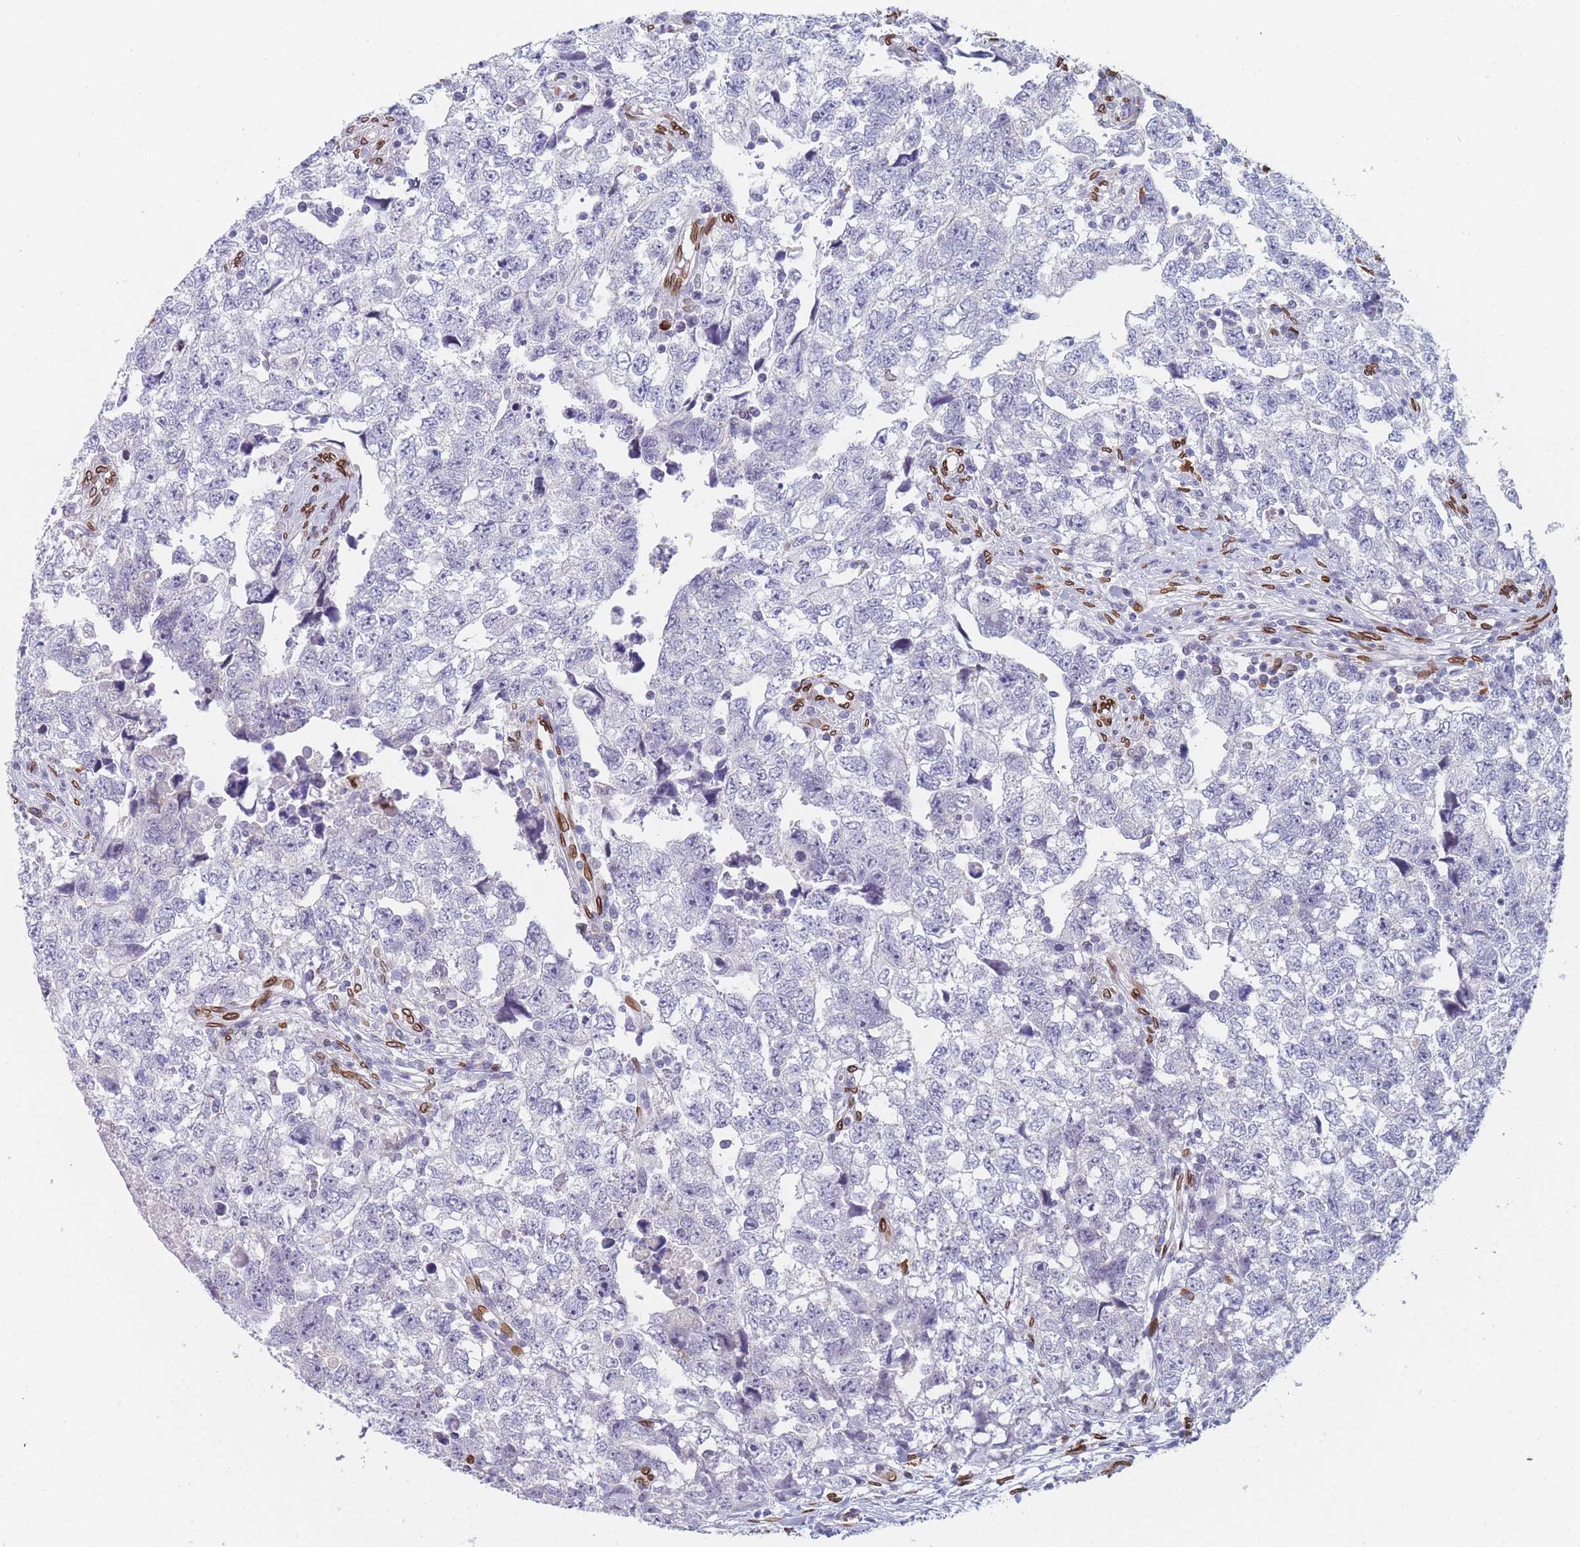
{"staining": {"intensity": "negative", "quantity": "none", "location": "none"}, "tissue": "testis cancer", "cell_type": "Tumor cells", "image_type": "cancer", "snomed": [{"axis": "morphology", "description": "Carcinoma, Embryonal, NOS"}, {"axis": "topography", "description": "Testis"}], "caption": "Immunohistochemistry (IHC) image of neoplastic tissue: testis cancer (embryonal carcinoma) stained with DAB displays no significant protein positivity in tumor cells.", "gene": "ZBTB1", "patient": {"sex": "male", "age": 22}}